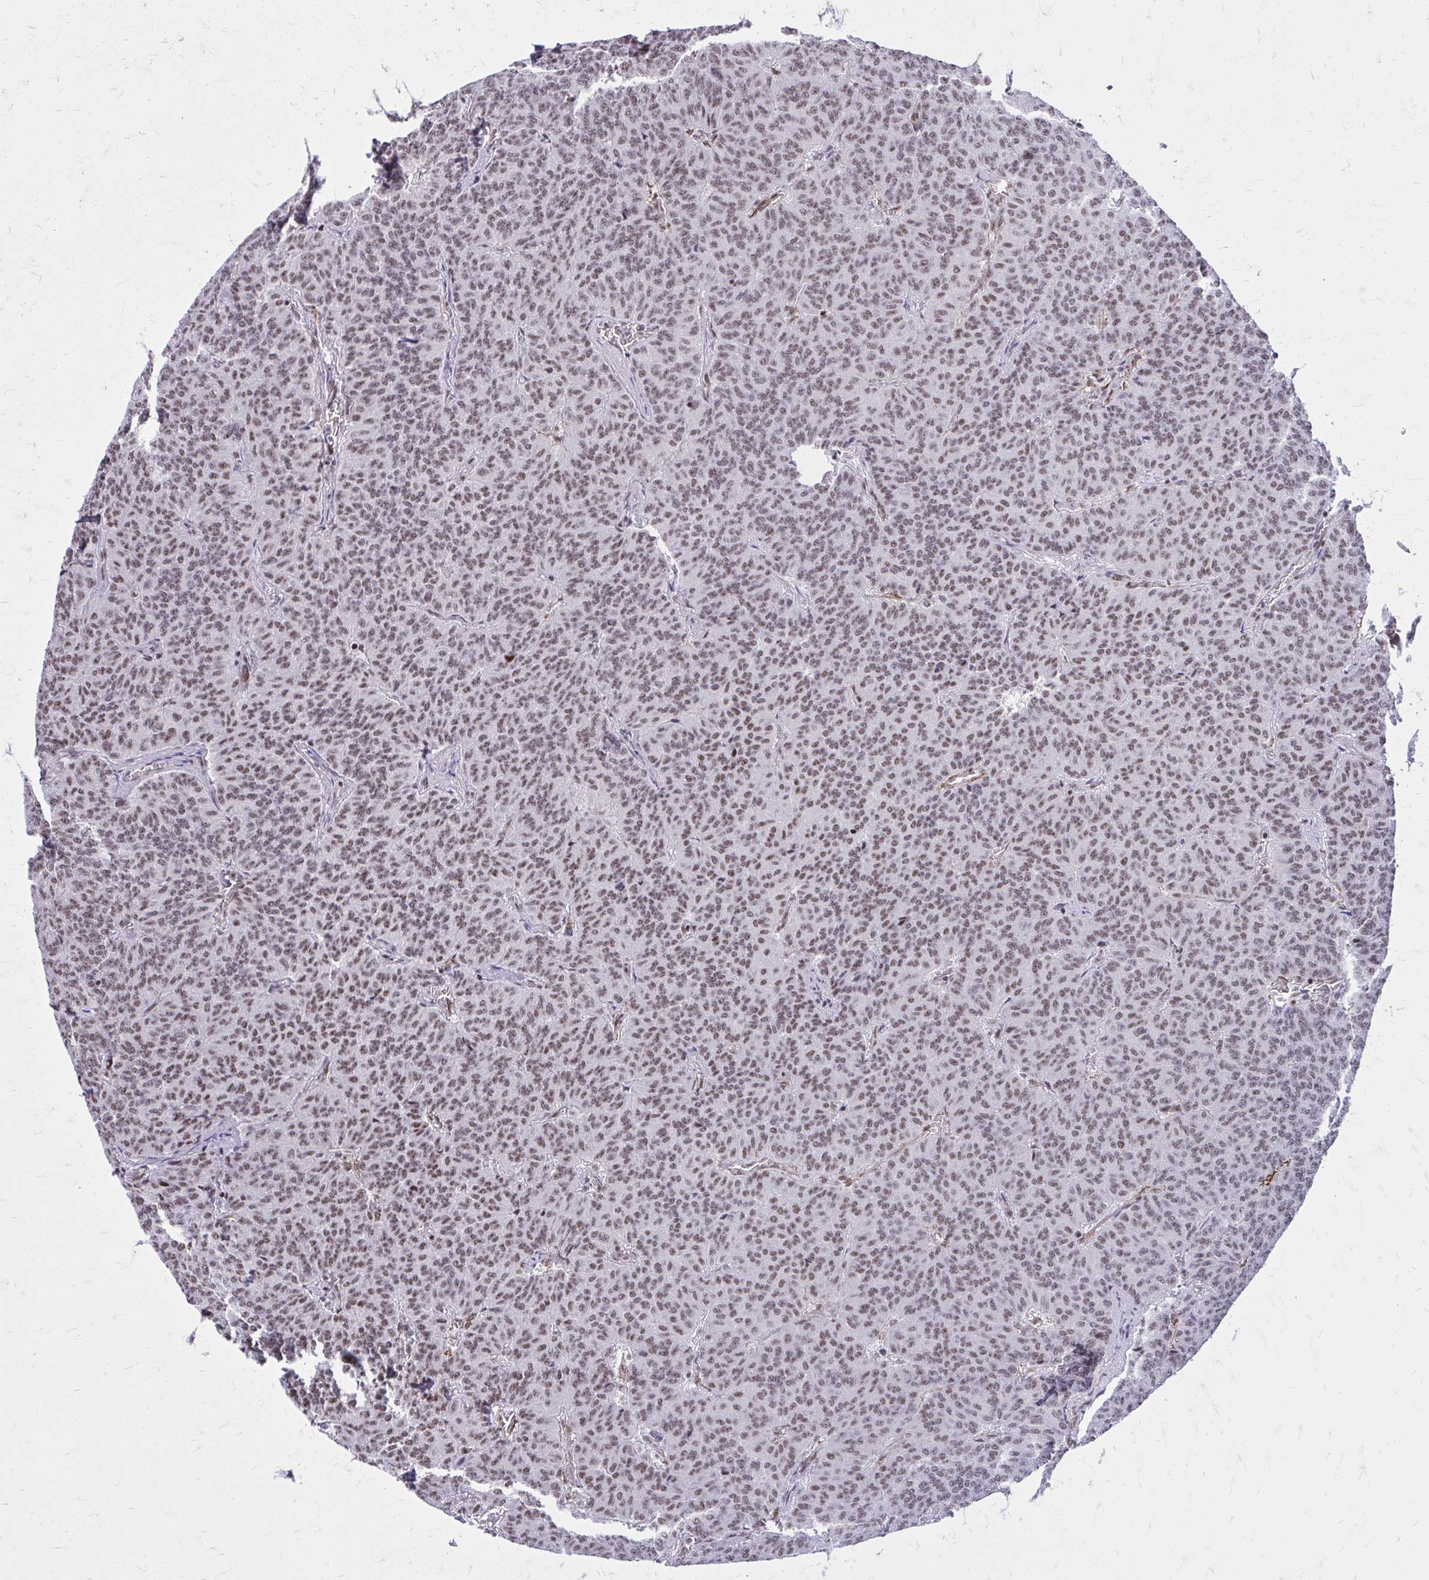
{"staining": {"intensity": "moderate", "quantity": "25%-75%", "location": "nuclear"}, "tissue": "carcinoid", "cell_type": "Tumor cells", "image_type": "cancer", "snomed": [{"axis": "morphology", "description": "Carcinoid, malignant, NOS"}, {"axis": "topography", "description": "Lung"}], "caption": "IHC image of neoplastic tissue: malignant carcinoid stained using immunohistochemistry demonstrates medium levels of moderate protein expression localized specifically in the nuclear of tumor cells, appearing as a nuclear brown color.", "gene": "NRBF2", "patient": {"sex": "male", "age": 61}}